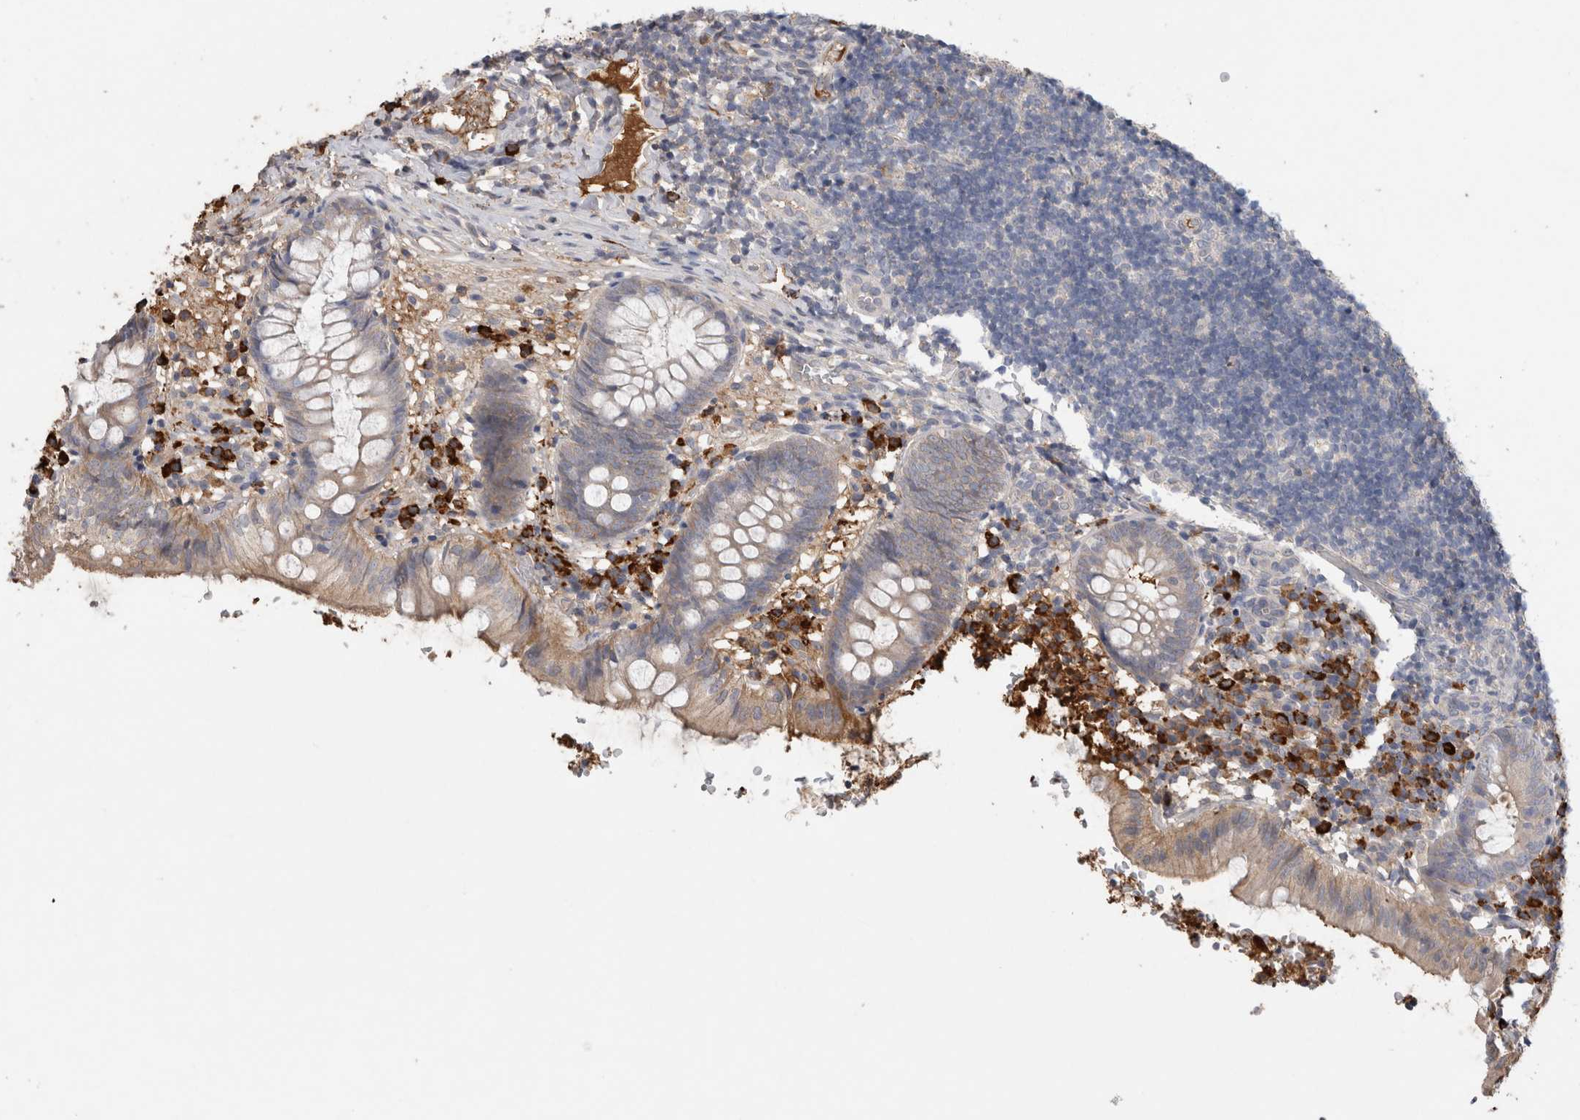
{"staining": {"intensity": "weak", "quantity": "25%-75%", "location": "cytoplasmic/membranous"}, "tissue": "appendix", "cell_type": "Glandular cells", "image_type": "normal", "snomed": [{"axis": "morphology", "description": "Normal tissue, NOS"}, {"axis": "topography", "description": "Appendix"}], "caption": "Protein staining demonstrates weak cytoplasmic/membranous expression in approximately 25%-75% of glandular cells in unremarkable appendix. Ihc stains the protein of interest in brown and the nuclei are stained blue.", "gene": "PPP3CC", "patient": {"sex": "male", "age": 8}}